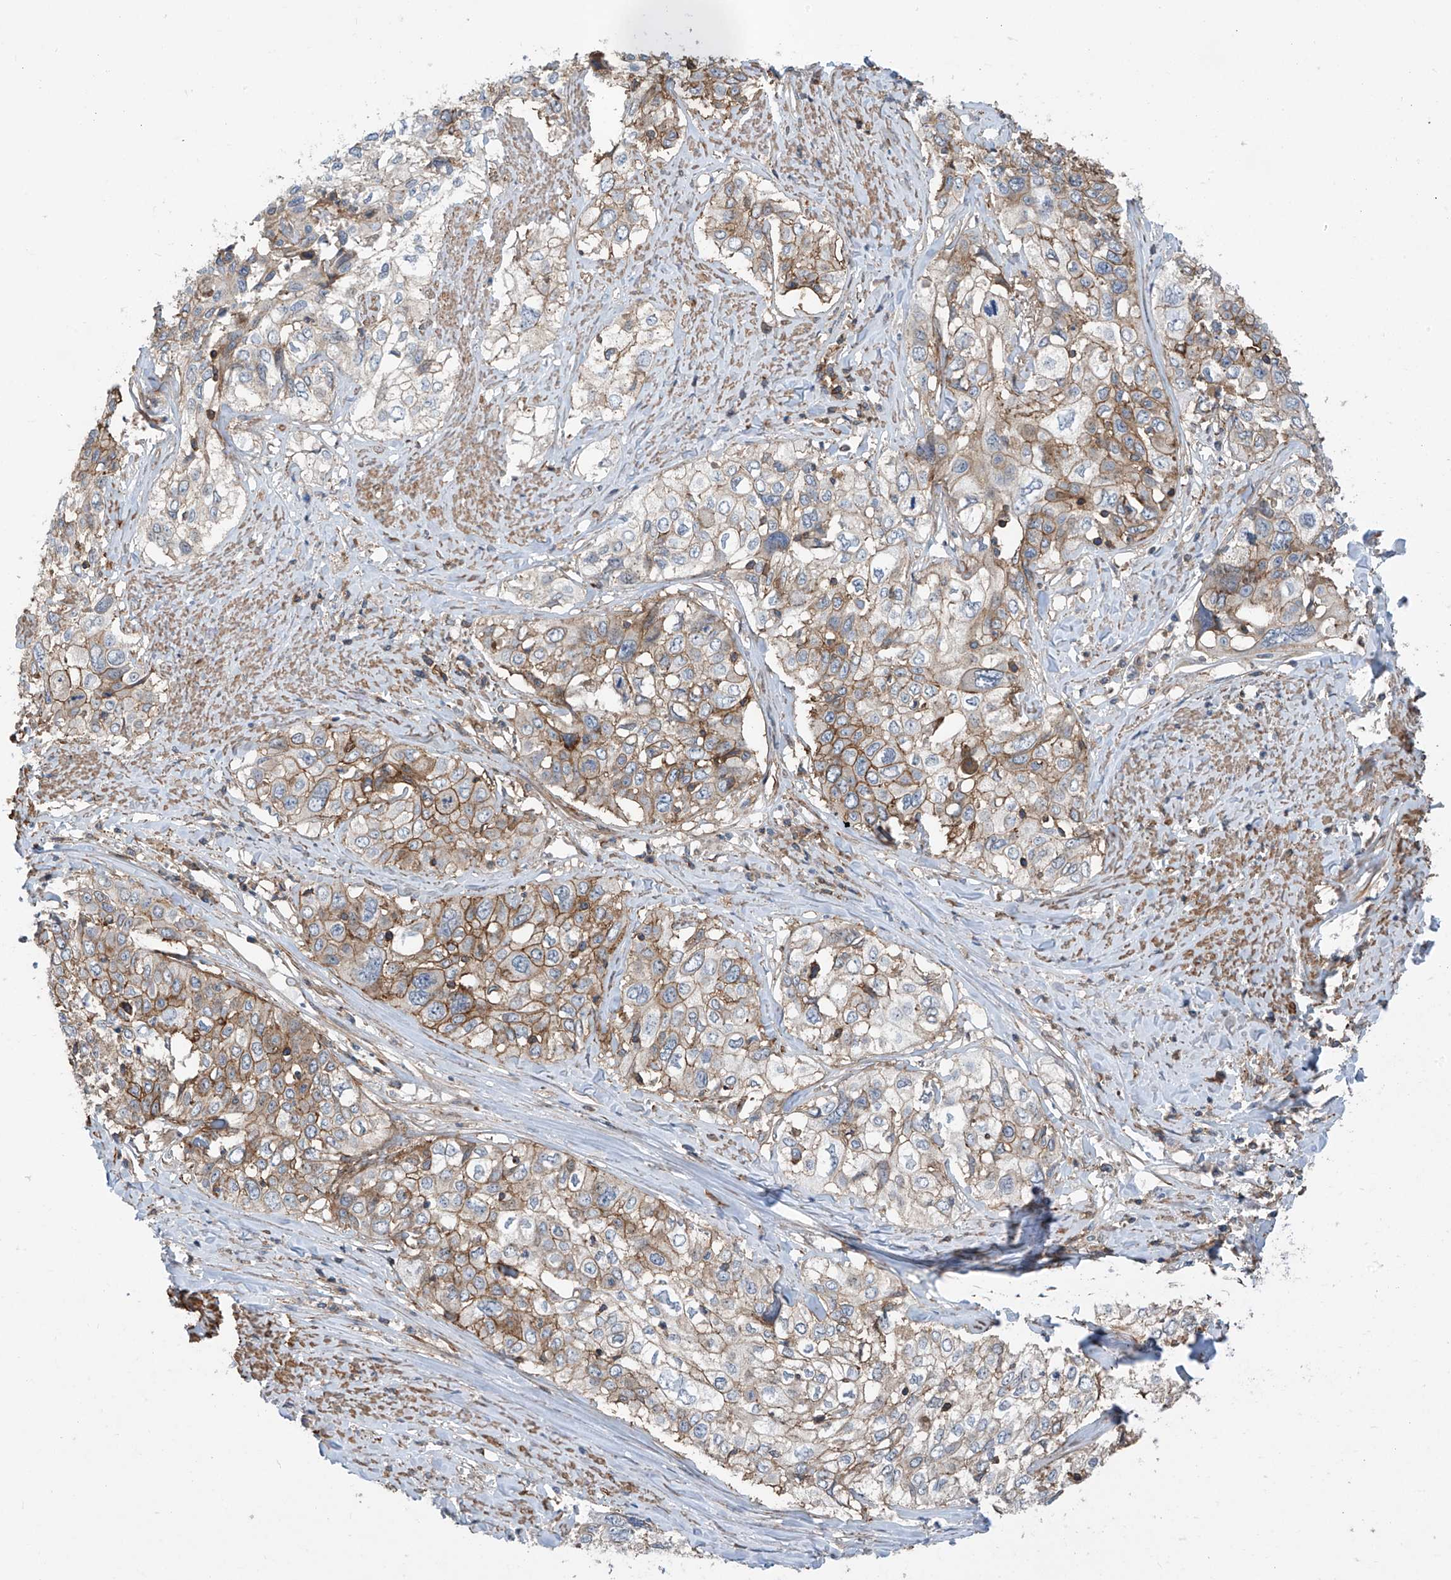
{"staining": {"intensity": "moderate", "quantity": ">75%", "location": "cytoplasmic/membranous"}, "tissue": "cervical cancer", "cell_type": "Tumor cells", "image_type": "cancer", "snomed": [{"axis": "morphology", "description": "Squamous cell carcinoma, NOS"}, {"axis": "topography", "description": "Cervix"}], "caption": "Moderate cytoplasmic/membranous protein expression is identified in about >75% of tumor cells in cervical cancer (squamous cell carcinoma). (brown staining indicates protein expression, while blue staining denotes nuclei).", "gene": "SLC1A5", "patient": {"sex": "female", "age": 31}}